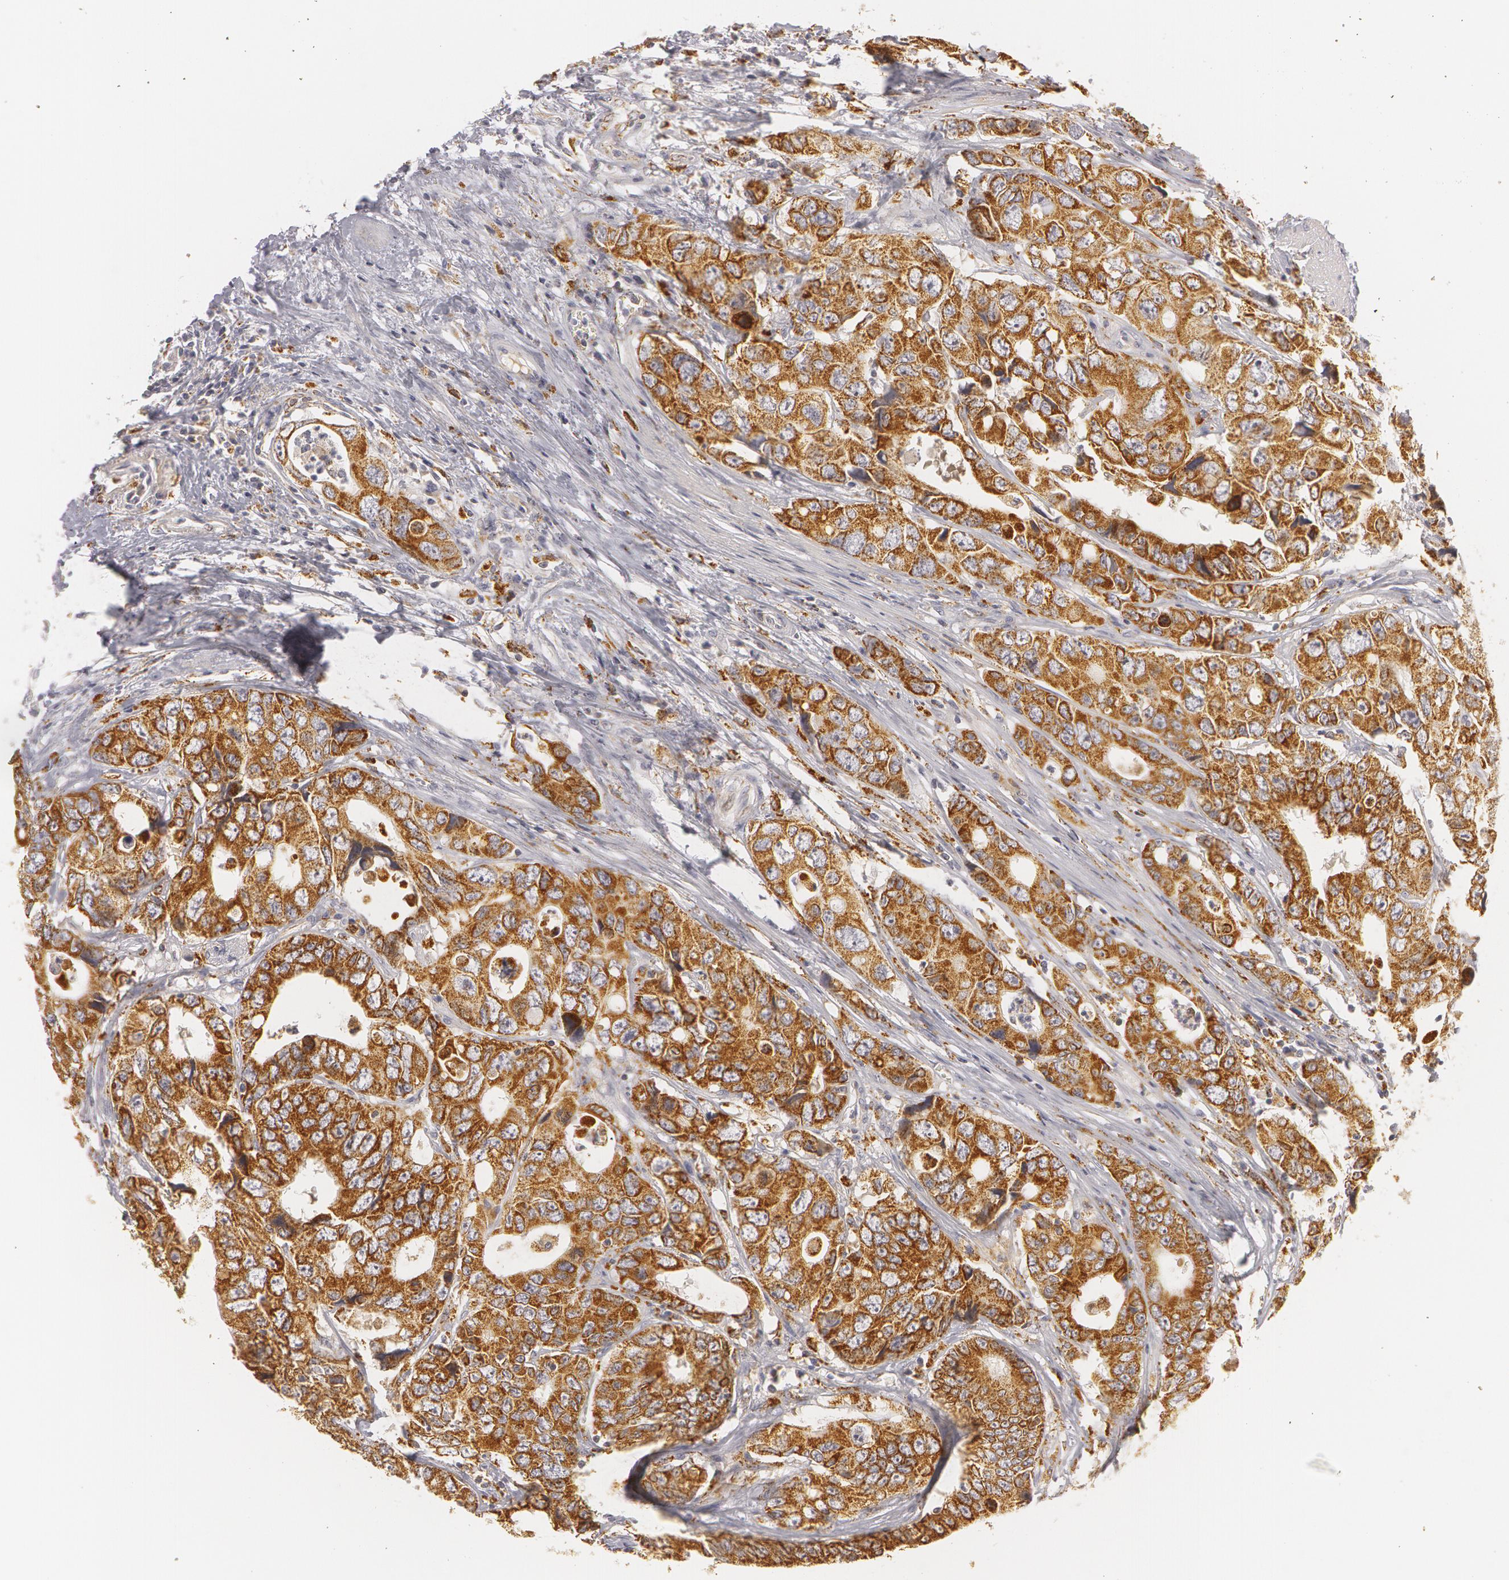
{"staining": {"intensity": "strong", "quantity": ">75%", "location": "cytoplasmic/membranous"}, "tissue": "colorectal cancer", "cell_type": "Tumor cells", "image_type": "cancer", "snomed": [{"axis": "morphology", "description": "Adenocarcinoma, NOS"}, {"axis": "topography", "description": "Rectum"}], "caption": "There is high levels of strong cytoplasmic/membranous expression in tumor cells of colorectal cancer (adenocarcinoma), as demonstrated by immunohistochemical staining (brown color).", "gene": "C7", "patient": {"sex": "female", "age": 67}}